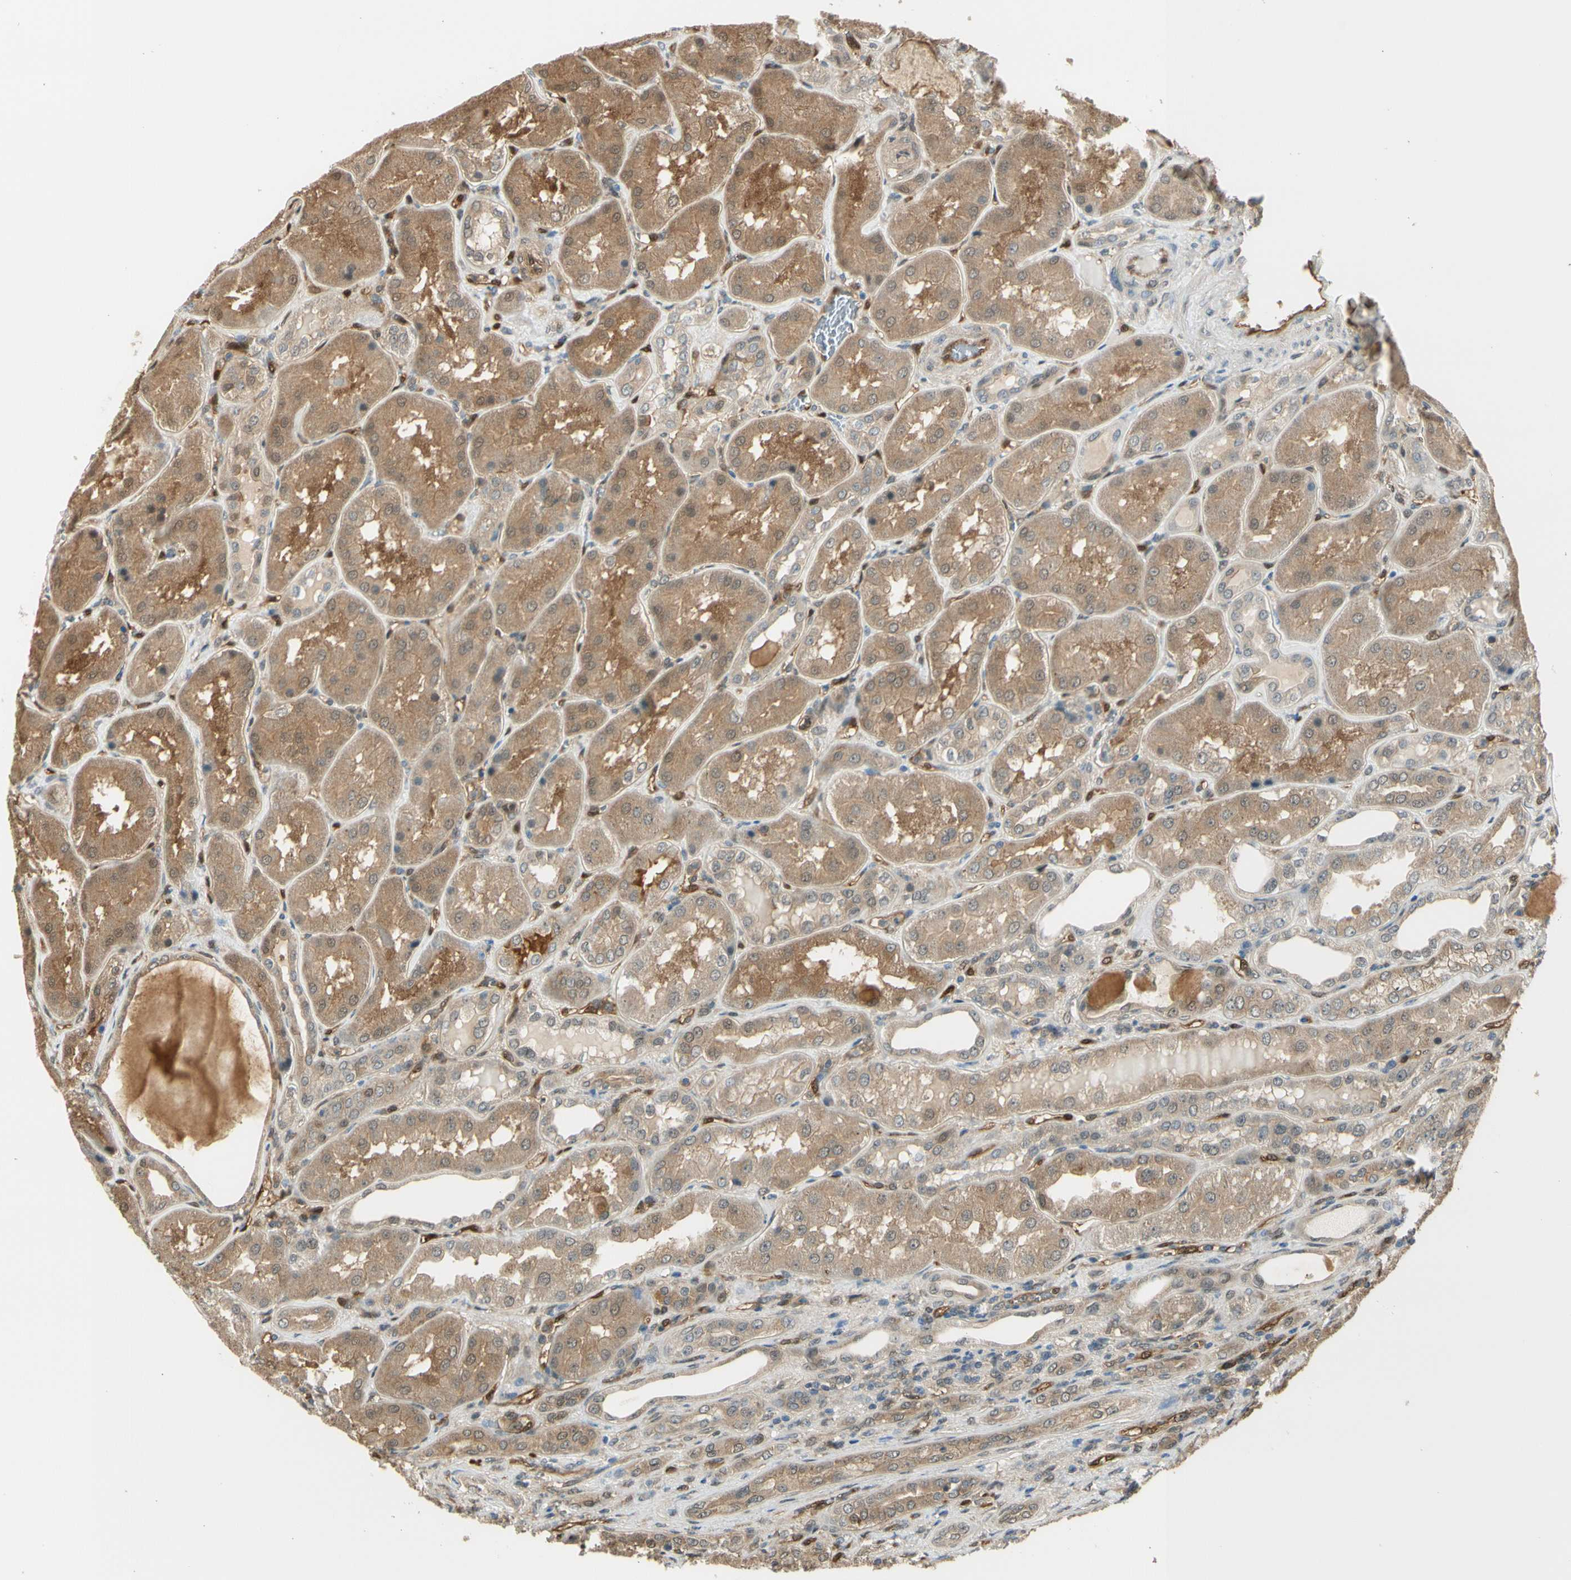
{"staining": {"intensity": "moderate", "quantity": ">75%", "location": "cytoplasmic/membranous,nuclear"}, "tissue": "kidney", "cell_type": "Cells in glomeruli", "image_type": "normal", "snomed": [{"axis": "morphology", "description": "Normal tissue, NOS"}, {"axis": "topography", "description": "Kidney"}], "caption": "Immunohistochemical staining of unremarkable kidney demonstrates >75% levels of moderate cytoplasmic/membranous,nuclear protein staining in about >75% of cells in glomeruli. (Stains: DAB (3,3'-diaminobenzidine) in brown, nuclei in blue, Microscopy: brightfield microscopy at high magnification).", "gene": "SERPINB6", "patient": {"sex": "female", "age": 56}}